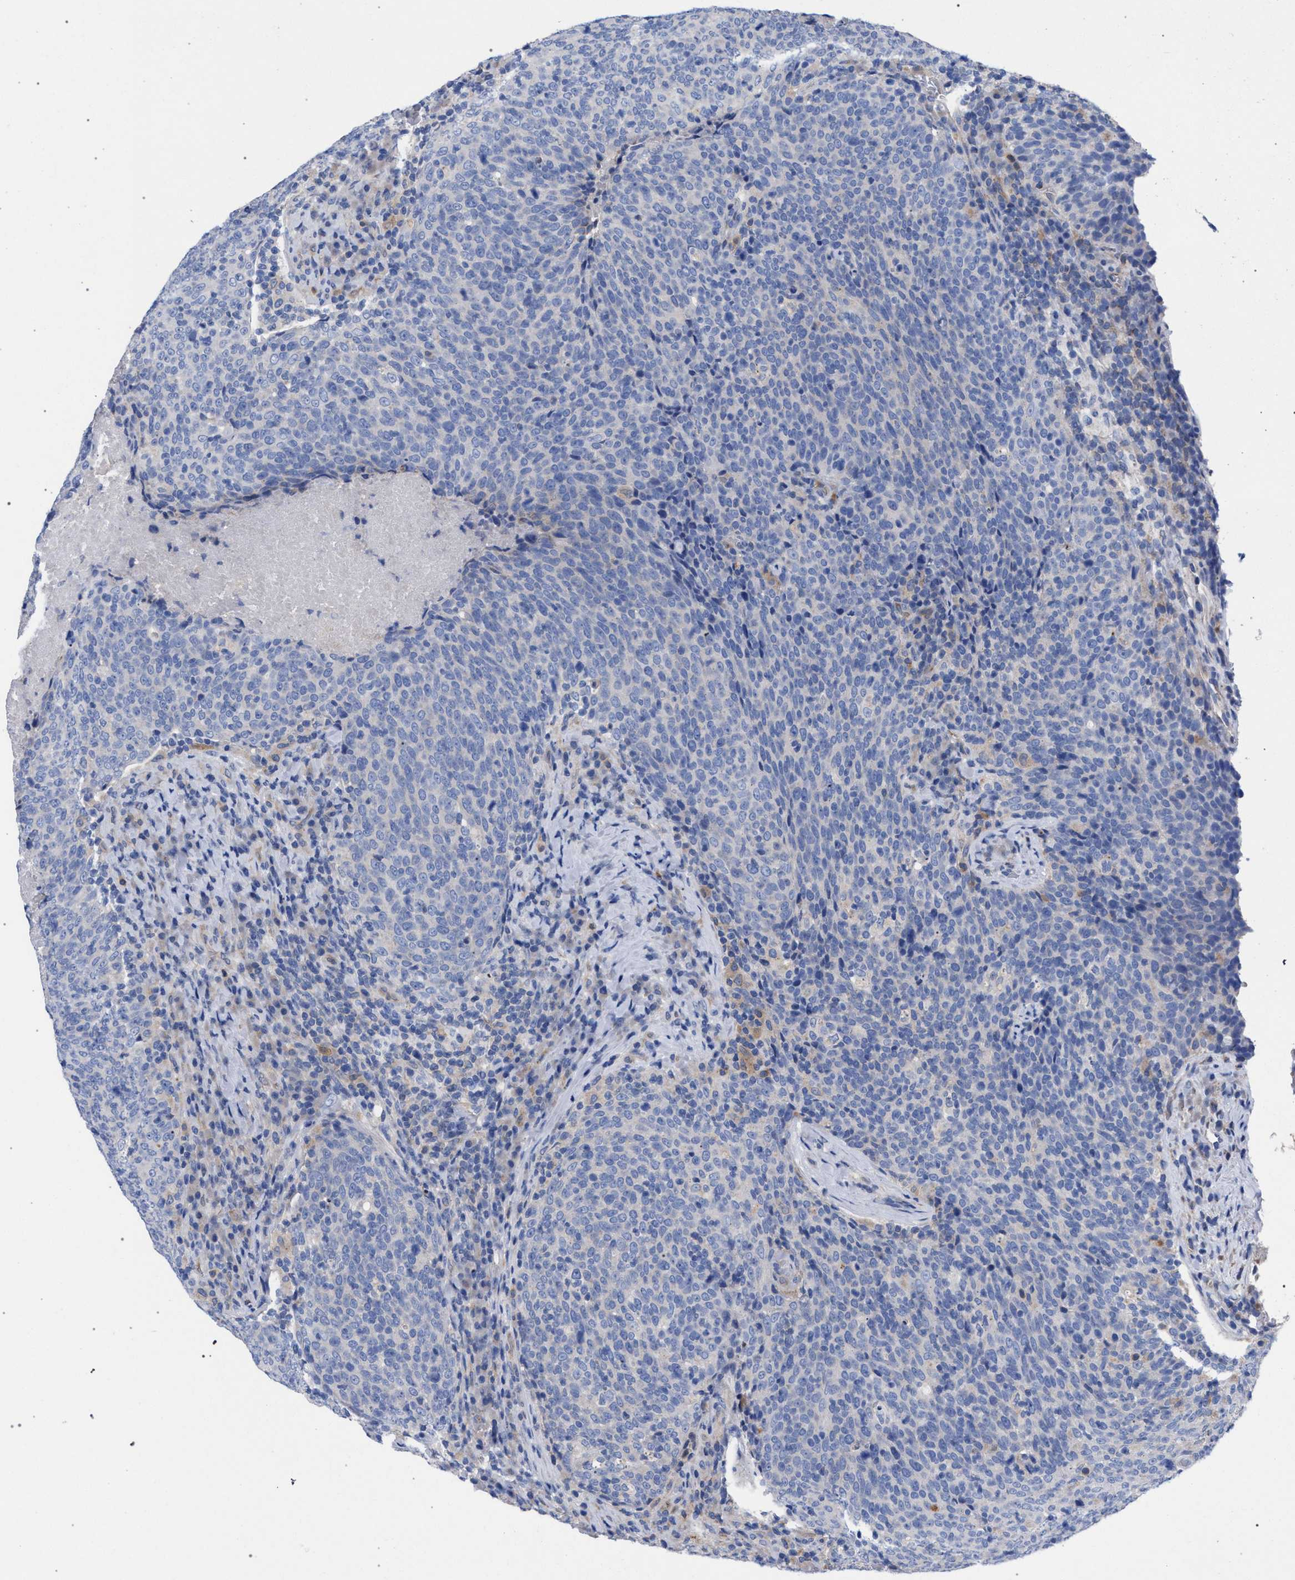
{"staining": {"intensity": "negative", "quantity": "none", "location": "none"}, "tissue": "head and neck cancer", "cell_type": "Tumor cells", "image_type": "cancer", "snomed": [{"axis": "morphology", "description": "Squamous cell carcinoma, NOS"}, {"axis": "morphology", "description": "Squamous cell carcinoma, metastatic, NOS"}, {"axis": "topography", "description": "Lymph node"}, {"axis": "topography", "description": "Head-Neck"}], "caption": "High magnification brightfield microscopy of head and neck squamous cell carcinoma stained with DAB (brown) and counterstained with hematoxylin (blue): tumor cells show no significant staining. The staining was performed using DAB to visualize the protein expression in brown, while the nuclei were stained in blue with hematoxylin (Magnification: 20x).", "gene": "GMPR", "patient": {"sex": "male", "age": 62}}